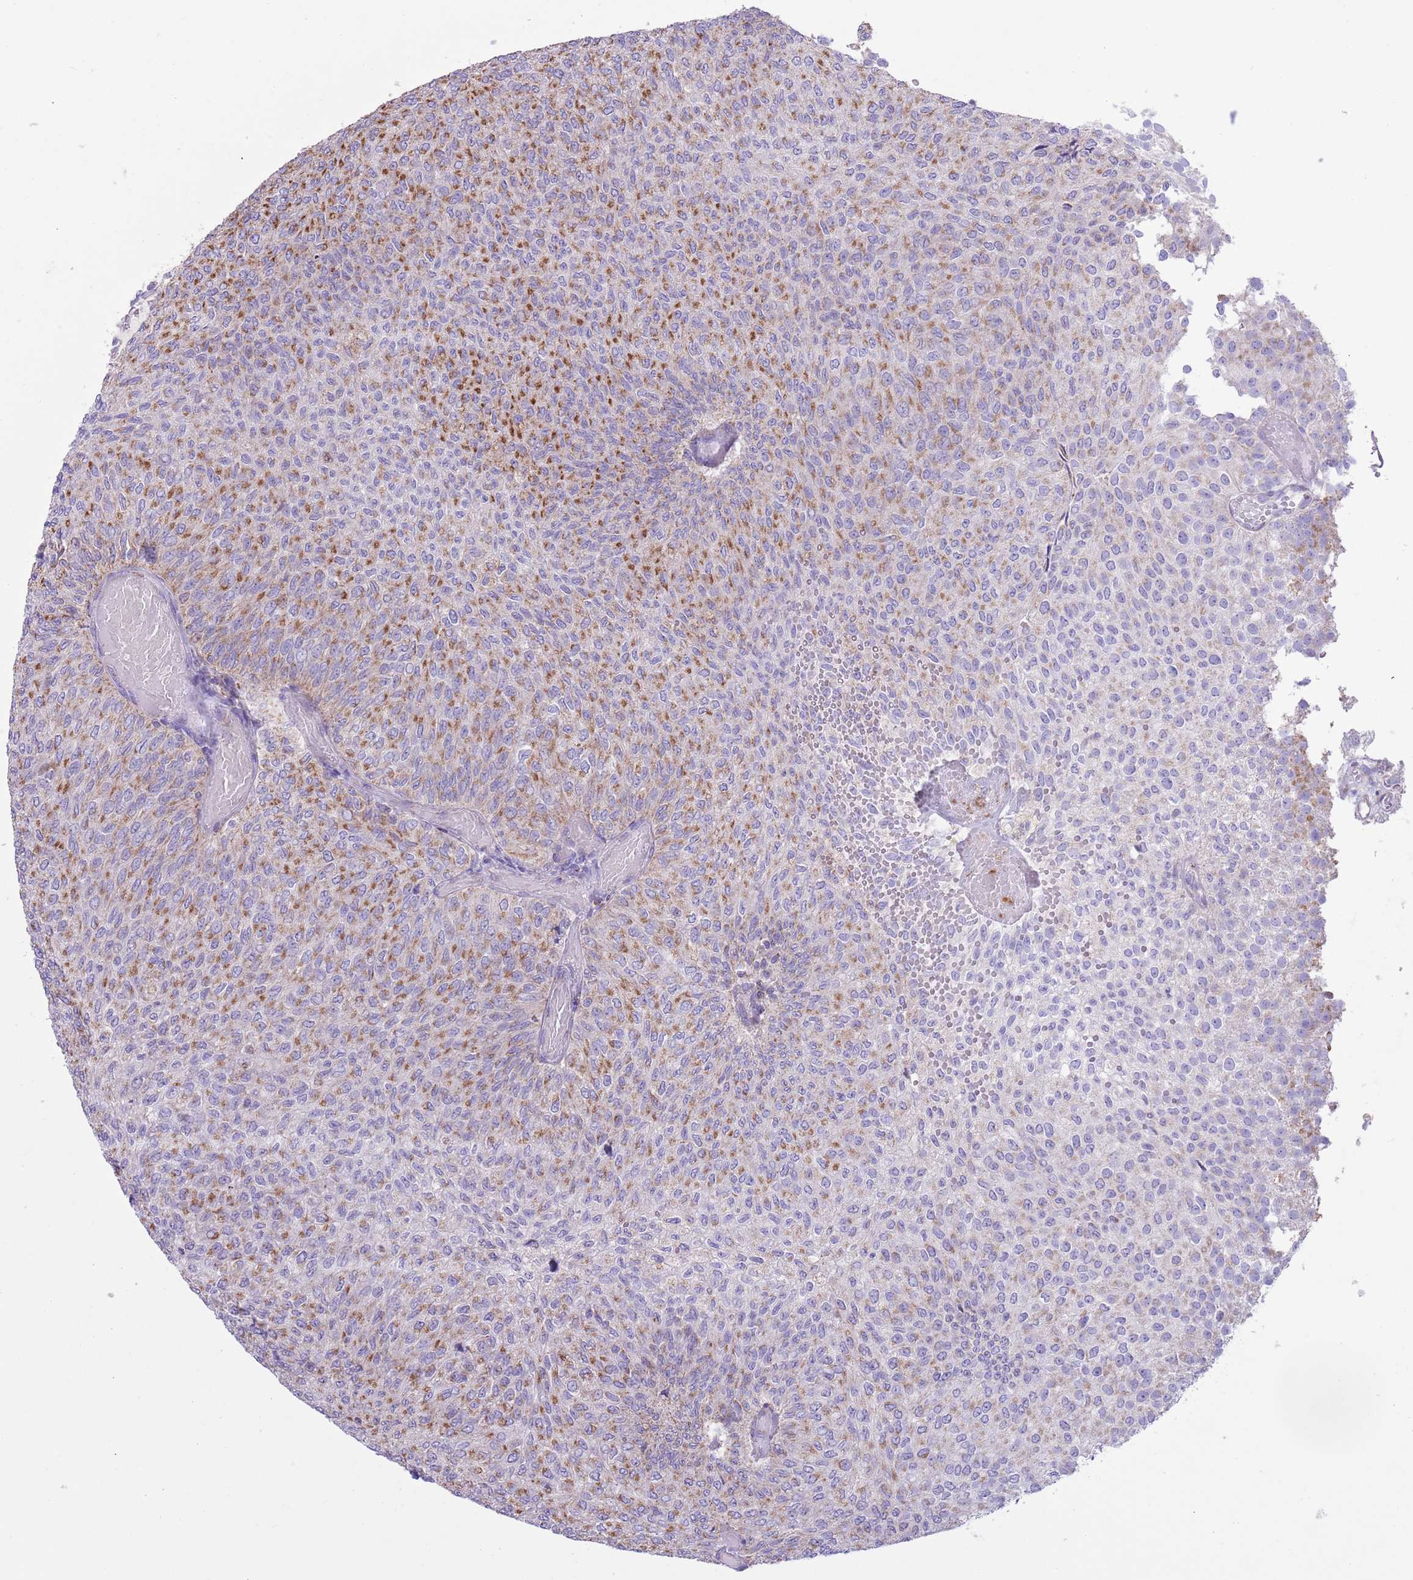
{"staining": {"intensity": "moderate", "quantity": ">75%", "location": "cytoplasmic/membranous"}, "tissue": "urothelial cancer", "cell_type": "Tumor cells", "image_type": "cancer", "snomed": [{"axis": "morphology", "description": "Urothelial carcinoma, Low grade"}, {"axis": "topography", "description": "Urinary bladder"}], "caption": "The photomicrograph demonstrates a brown stain indicating the presence of a protein in the cytoplasmic/membranous of tumor cells in urothelial cancer.", "gene": "ATP6V1B1", "patient": {"sex": "male", "age": 78}}